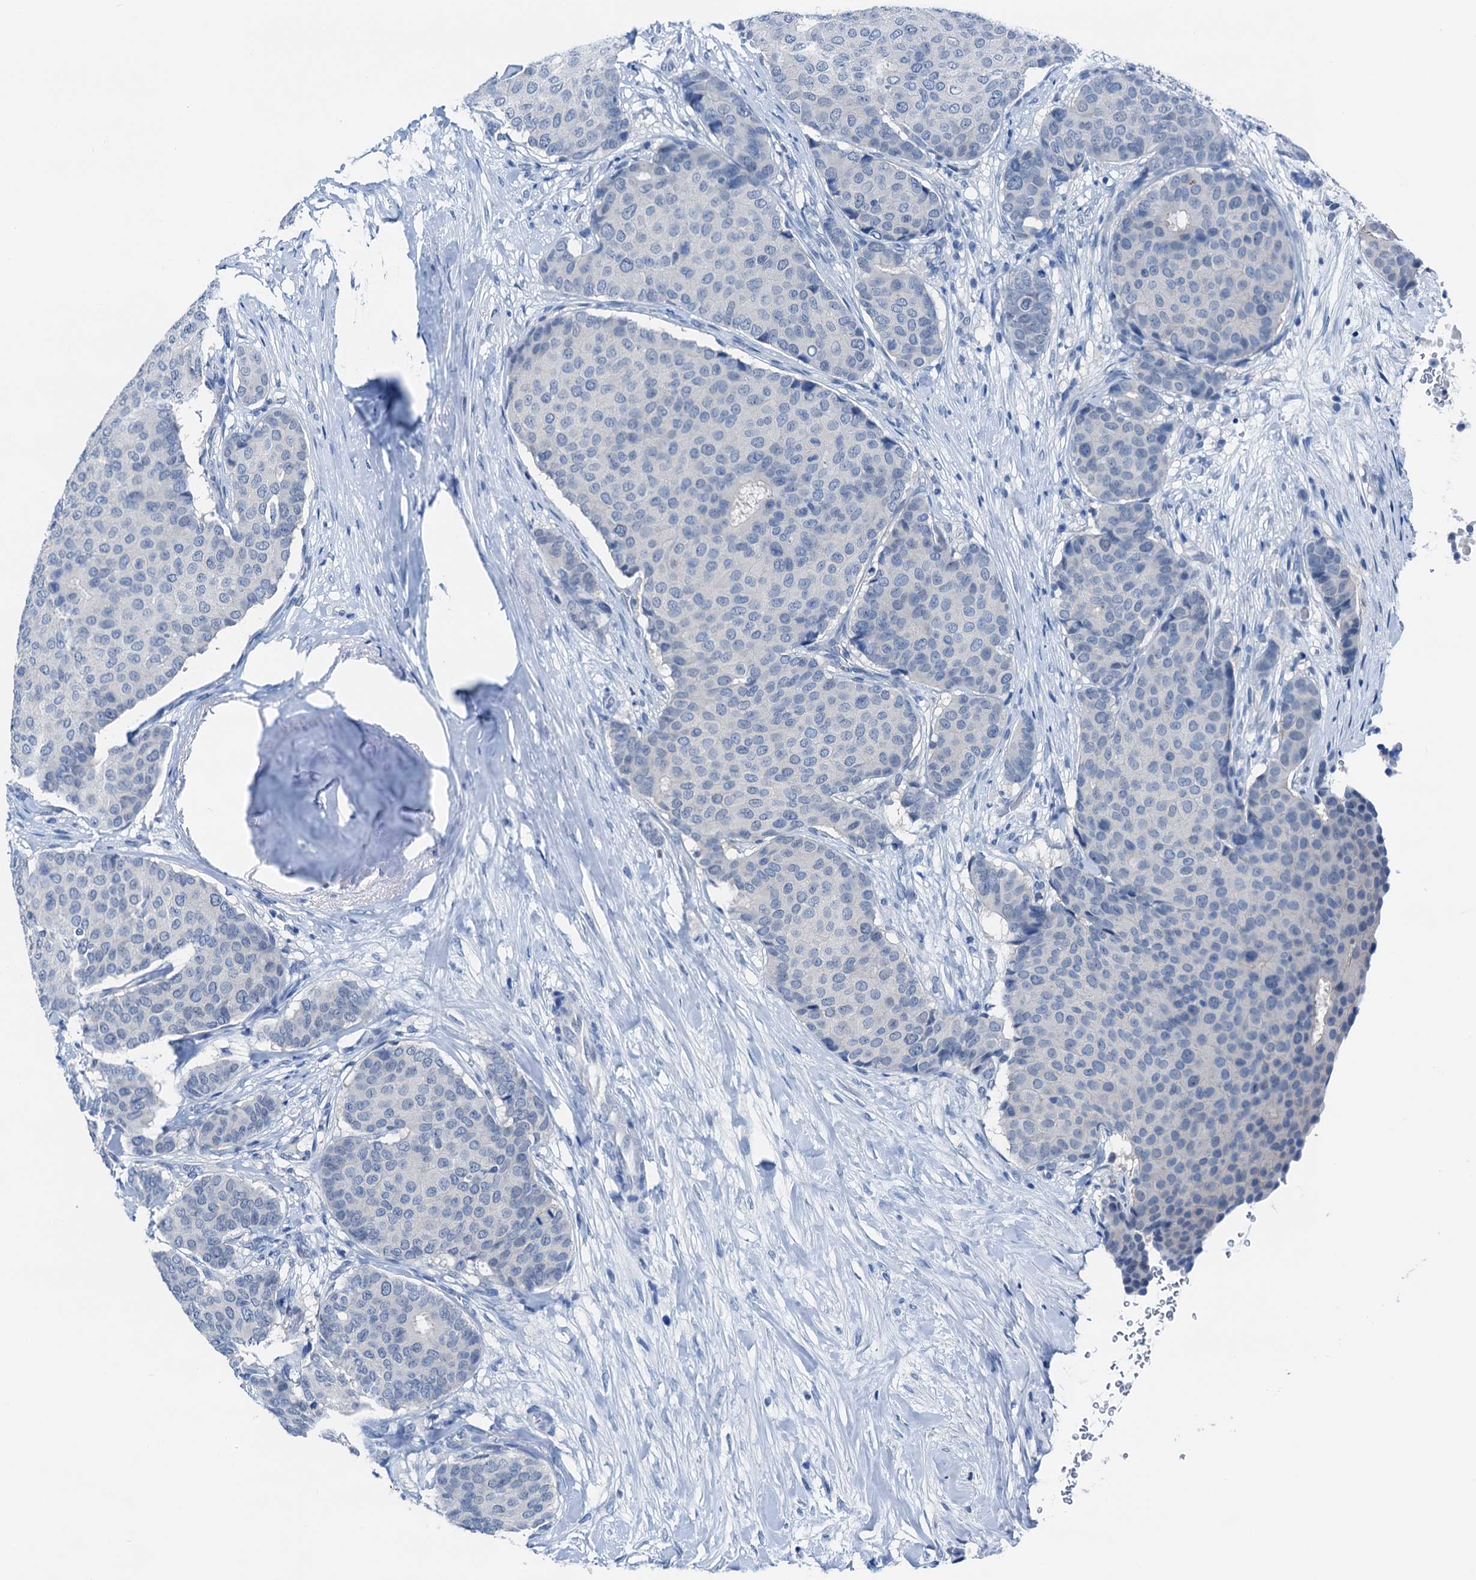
{"staining": {"intensity": "negative", "quantity": "none", "location": "none"}, "tissue": "breast cancer", "cell_type": "Tumor cells", "image_type": "cancer", "snomed": [{"axis": "morphology", "description": "Duct carcinoma"}, {"axis": "topography", "description": "Breast"}], "caption": "Invasive ductal carcinoma (breast) stained for a protein using IHC demonstrates no expression tumor cells.", "gene": "CBLN3", "patient": {"sex": "female", "age": 75}}